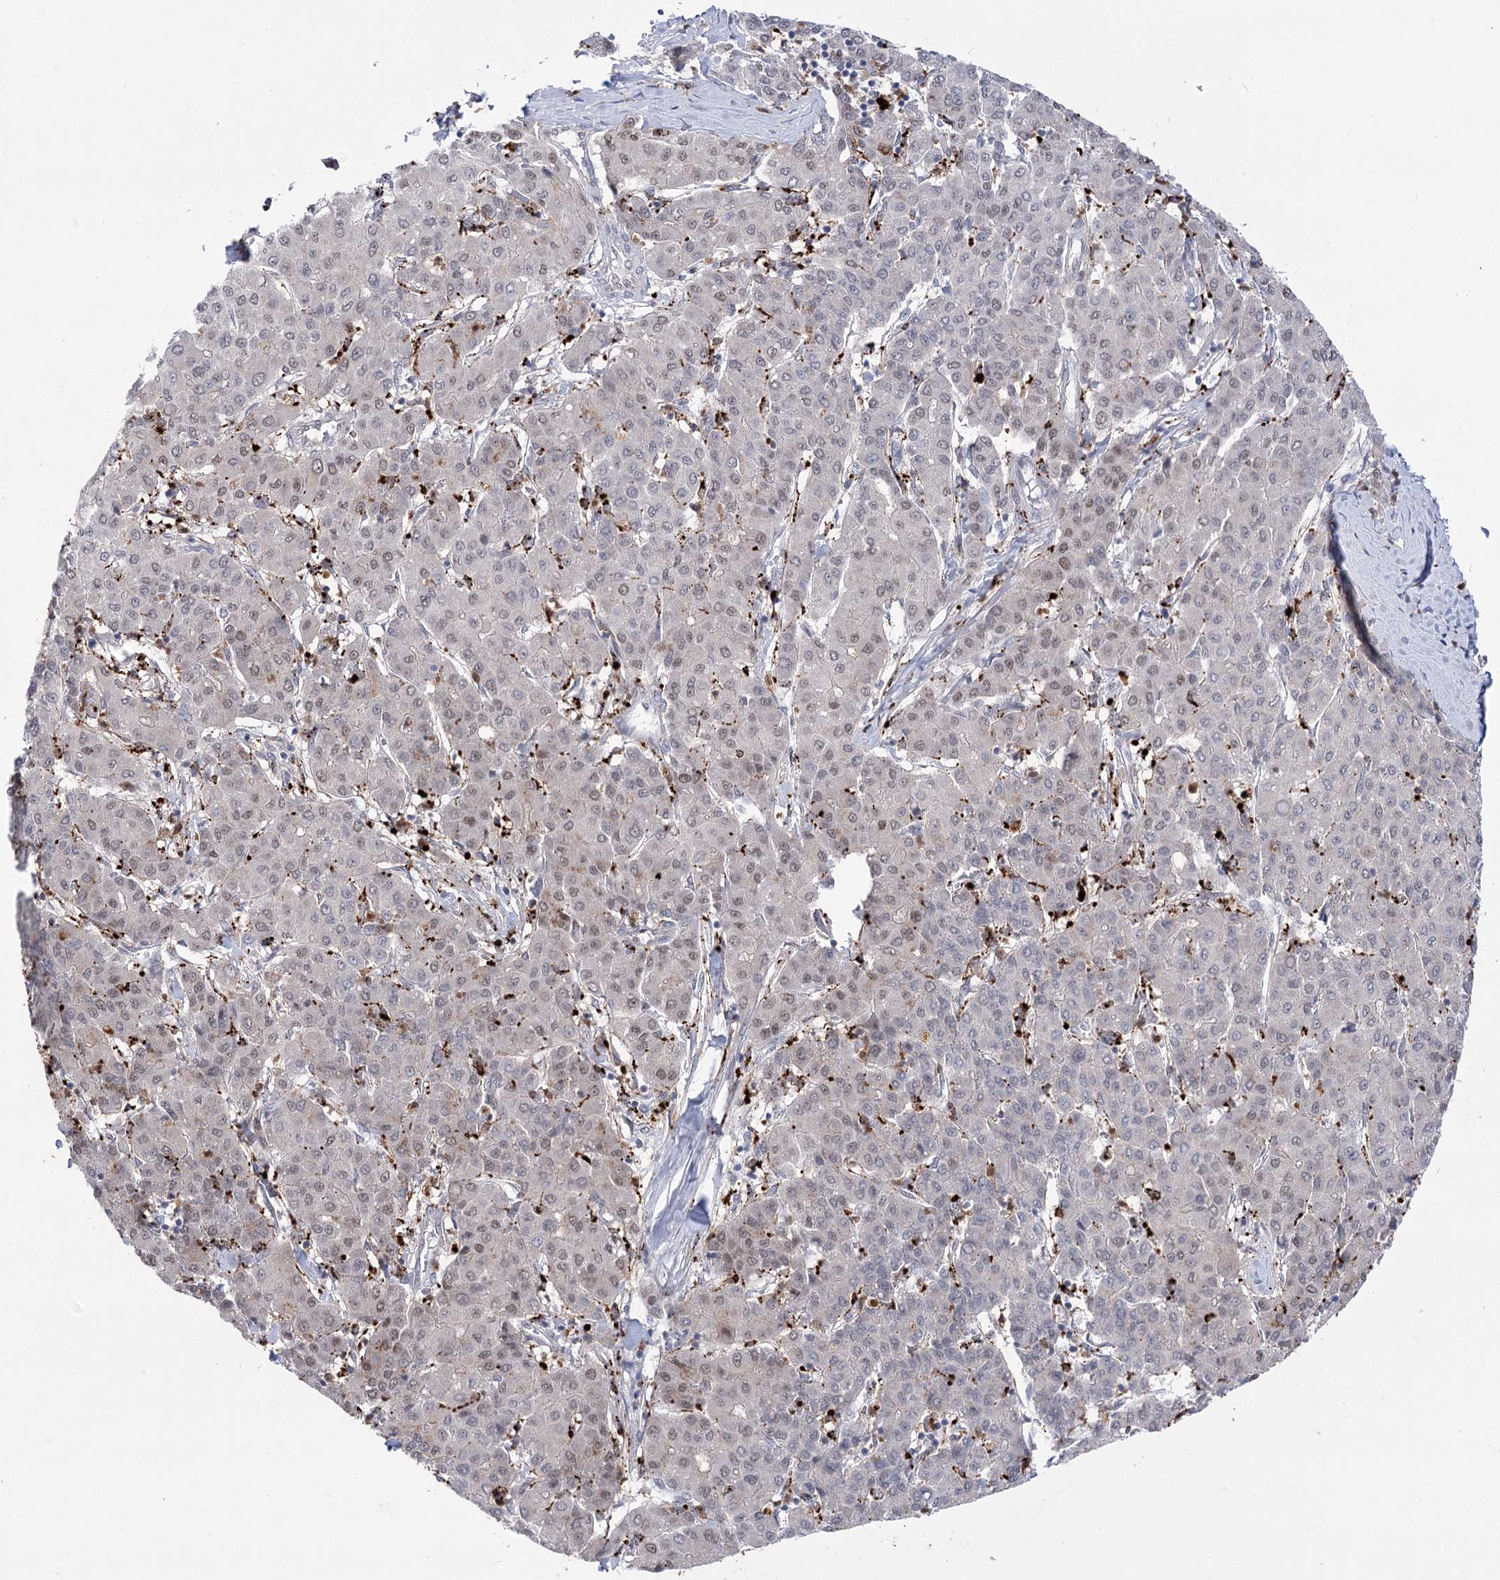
{"staining": {"intensity": "weak", "quantity": ">75%", "location": "nuclear"}, "tissue": "liver cancer", "cell_type": "Tumor cells", "image_type": "cancer", "snomed": [{"axis": "morphology", "description": "Carcinoma, Hepatocellular, NOS"}, {"axis": "topography", "description": "Liver"}], "caption": "Immunohistochemistry (IHC) staining of liver hepatocellular carcinoma, which exhibits low levels of weak nuclear staining in about >75% of tumor cells indicating weak nuclear protein positivity. The staining was performed using DAB (3,3'-diaminobenzidine) (brown) for protein detection and nuclei were counterstained in hematoxylin (blue).", "gene": "SIAE", "patient": {"sex": "male", "age": 65}}